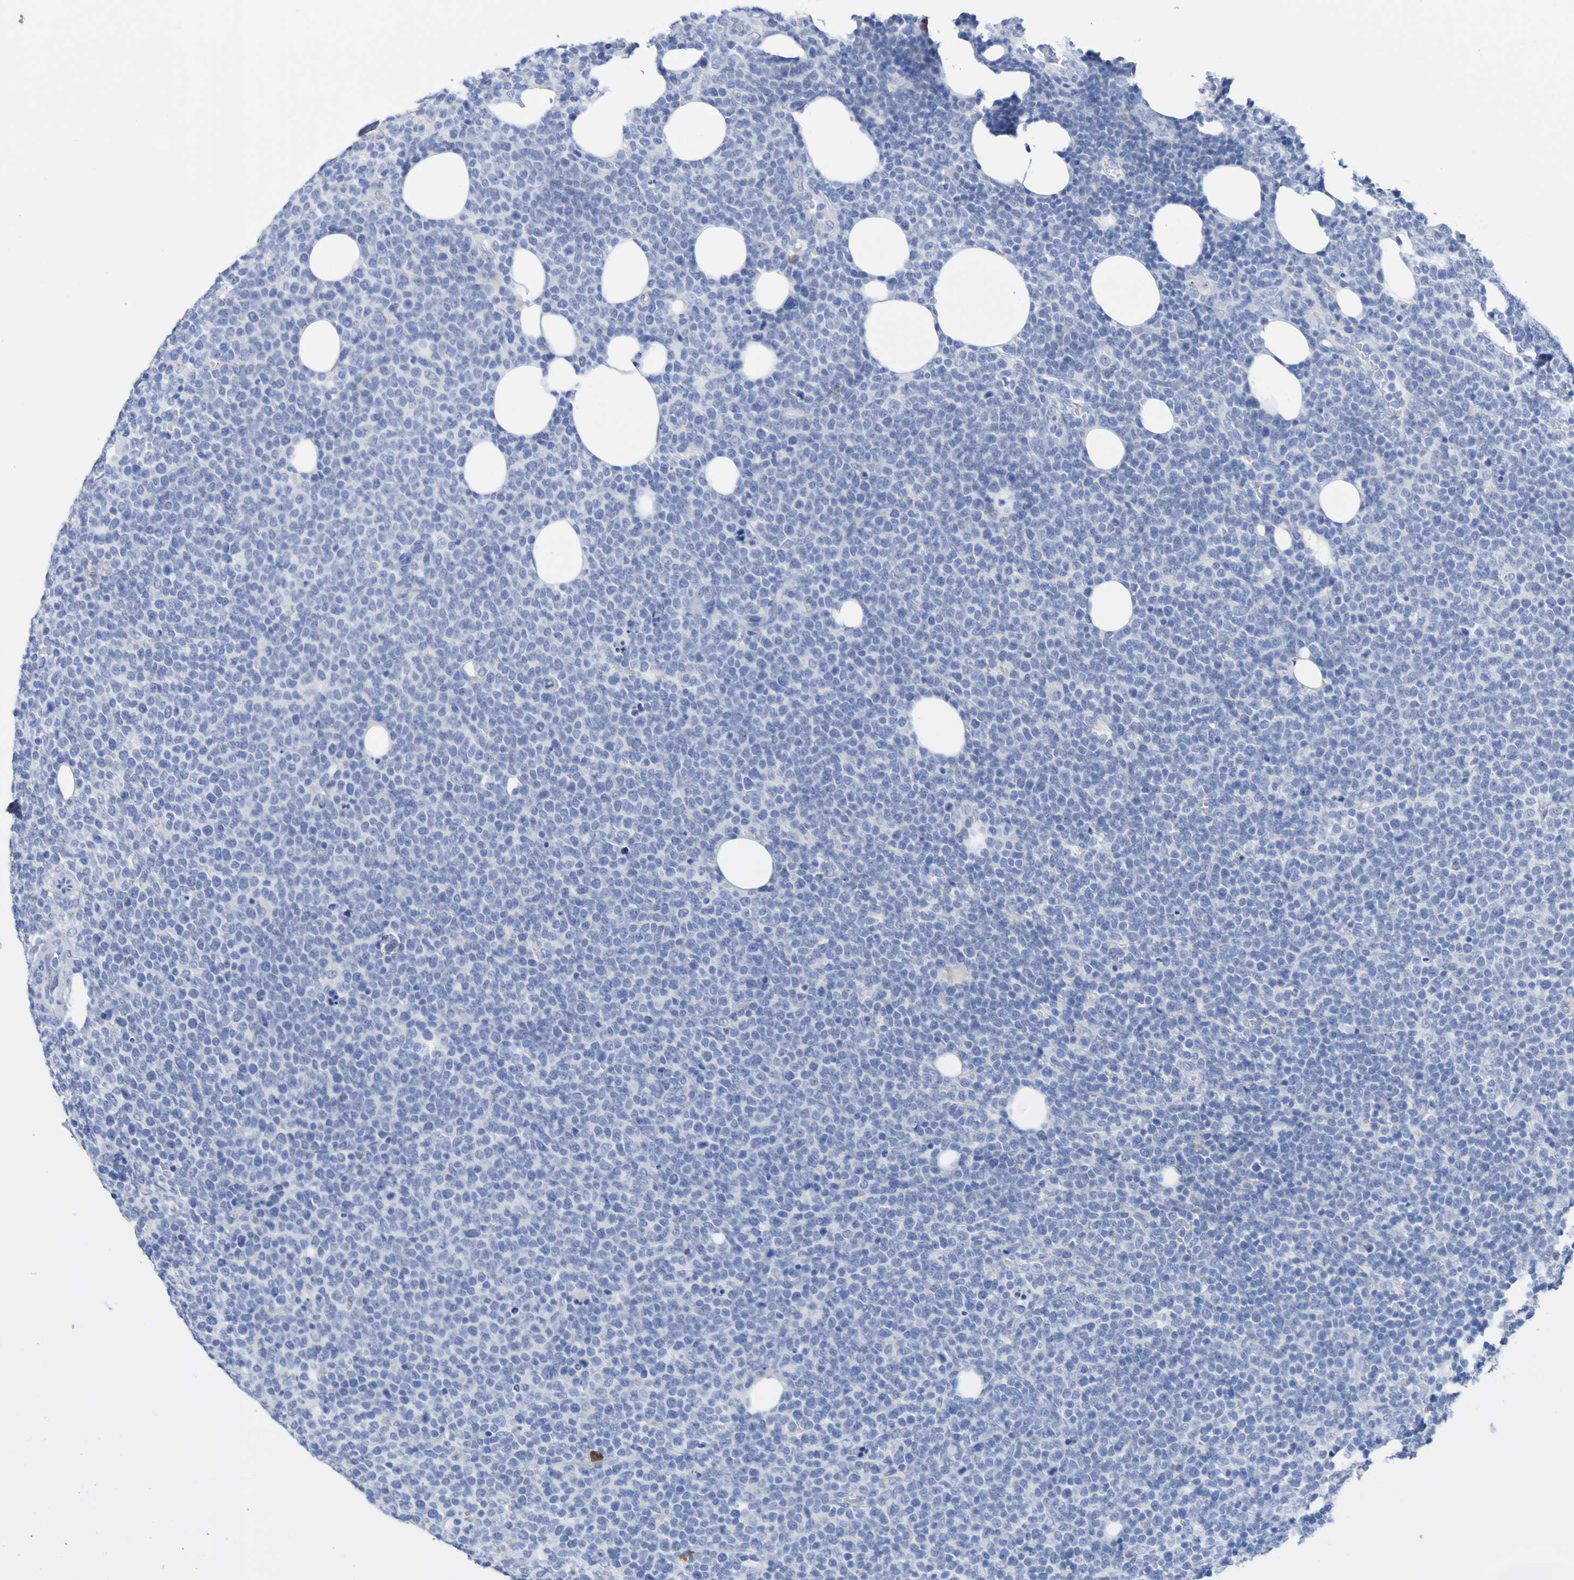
{"staining": {"intensity": "negative", "quantity": "none", "location": "none"}, "tissue": "lymphoma", "cell_type": "Tumor cells", "image_type": "cancer", "snomed": [{"axis": "morphology", "description": "Malignant lymphoma, non-Hodgkin's type, High grade"}, {"axis": "topography", "description": "Lymph node"}], "caption": "This histopathology image is of lymphoma stained with IHC to label a protein in brown with the nuclei are counter-stained blue. There is no expression in tumor cells. (Immunohistochemistry, brightfield microscopy, high magnification).", "gene": "SGCB", "patient": {"sex": "male", "age": 61}}